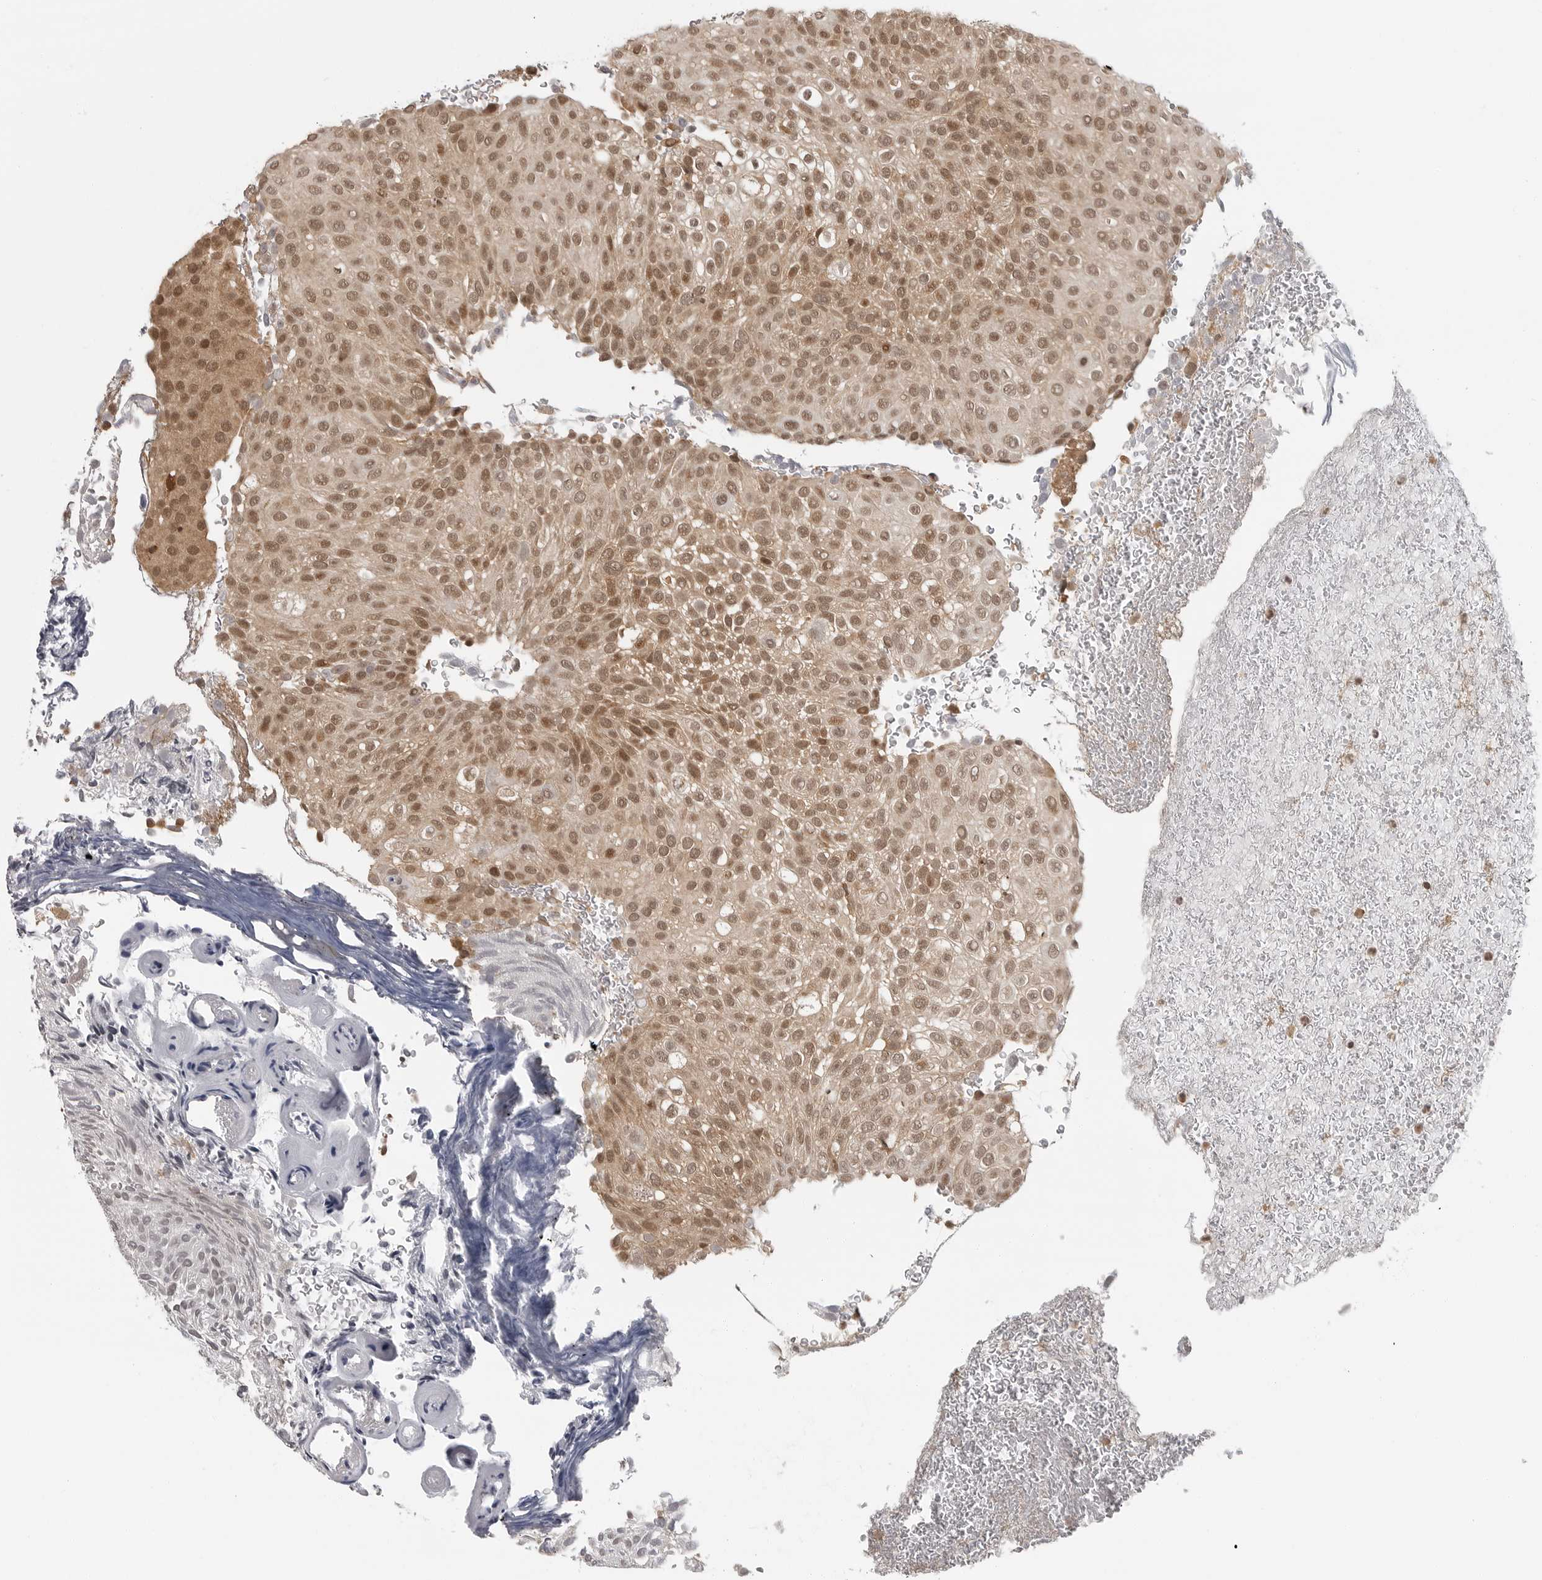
{"staining": {"intensity": "moderate", "quantity": ">75%", "location": "cytoplasmic/membranous,nuclear"}, "tissue": "urothelial cancer", "cell_type": "Tumor cells", "image_type": "cancer", "snomed": [{"axis": "morphology", "description": "Urothelial carcinoma, Low grade"}, {"axis": "topography", "description": "Urinary bladder"}], "caption": "Moderate cytoplasmic/membranous and nuclear expression is present in about >75% of tumor cells in urothelial carcinoma (low-grade).", "gene": "SZRD1", "patient": {"sex": "male", "age": 78}}